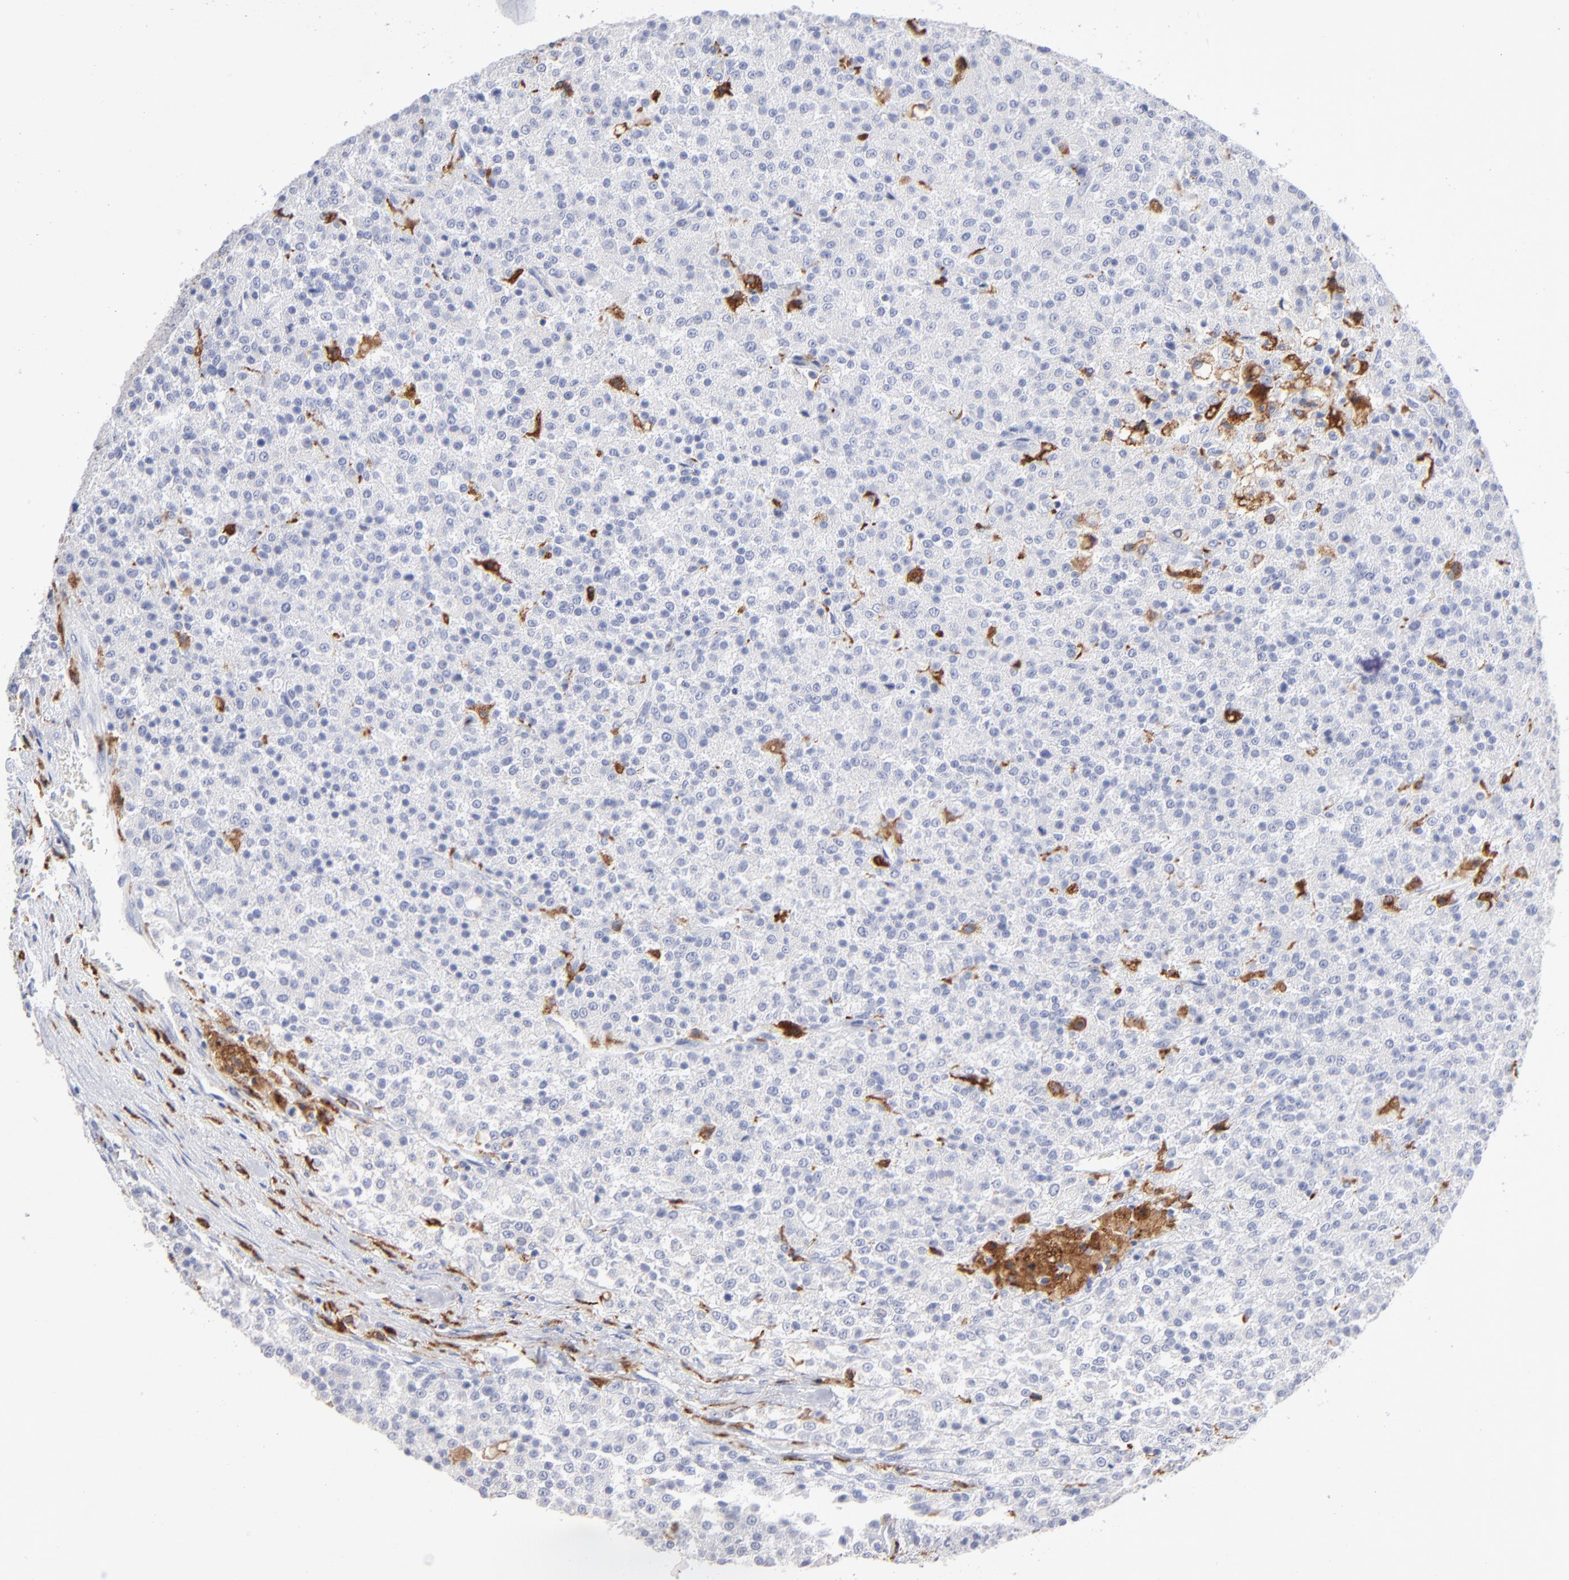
{"staining": {"intensity": "negative", "quantity": "none", "location": "none"}, "tissue": "testis cancer", "cell_type": "Tumor cells", "image_type": "cancer", "snomed": [{"axis": "morphology", "description": "Seminoma, NOS"}, {"axis": "topography", "description": "Testis"}], "caption": "IHC photomicrograph of neoplastic tissue: testis cancer (seminoma) stained with DAB (3,3'-diaminobenzidine) shows no significant protein staining in tumor cells.", "gene": "CD180", "patient": {"sex": "male", "age": 59}}